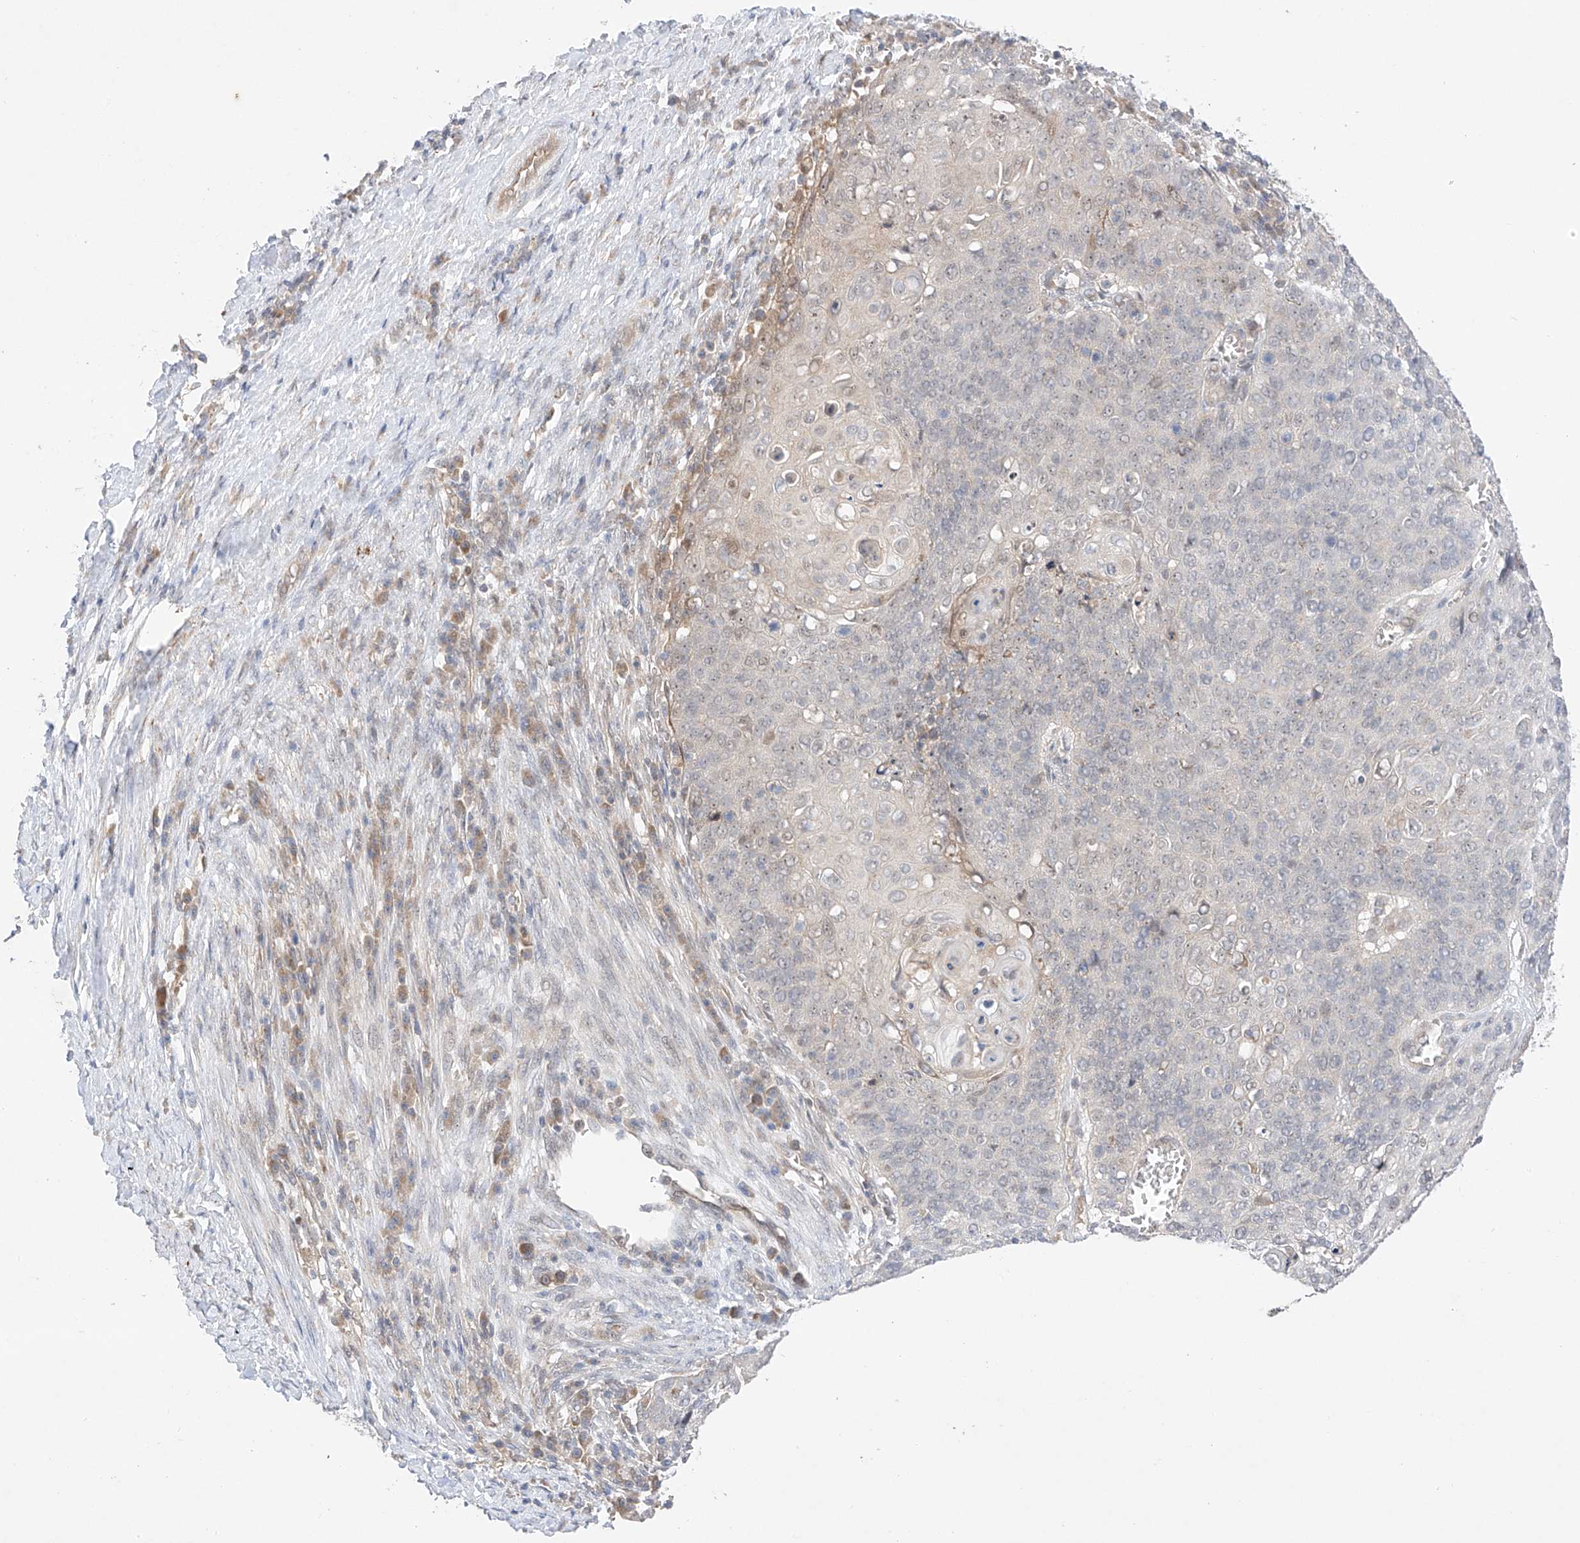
{"staining": {"intensity": "negative", "quantity": "none", "location": "none"}, "tissue": "cervical cancer", "cell_type": "Tumor cells", "image_type": "cancer", "snomed": [{"axis": "morphology", "description": "Squamous cell carcinoma, NOS"}, {"axis": "topography", "description": "Cervix"}], "caption": "The image demonstrates no staining of tumor cells in cervical cancer.", "gene": "IL22RA2", "patient": {"sex": "female", "age": 39}}